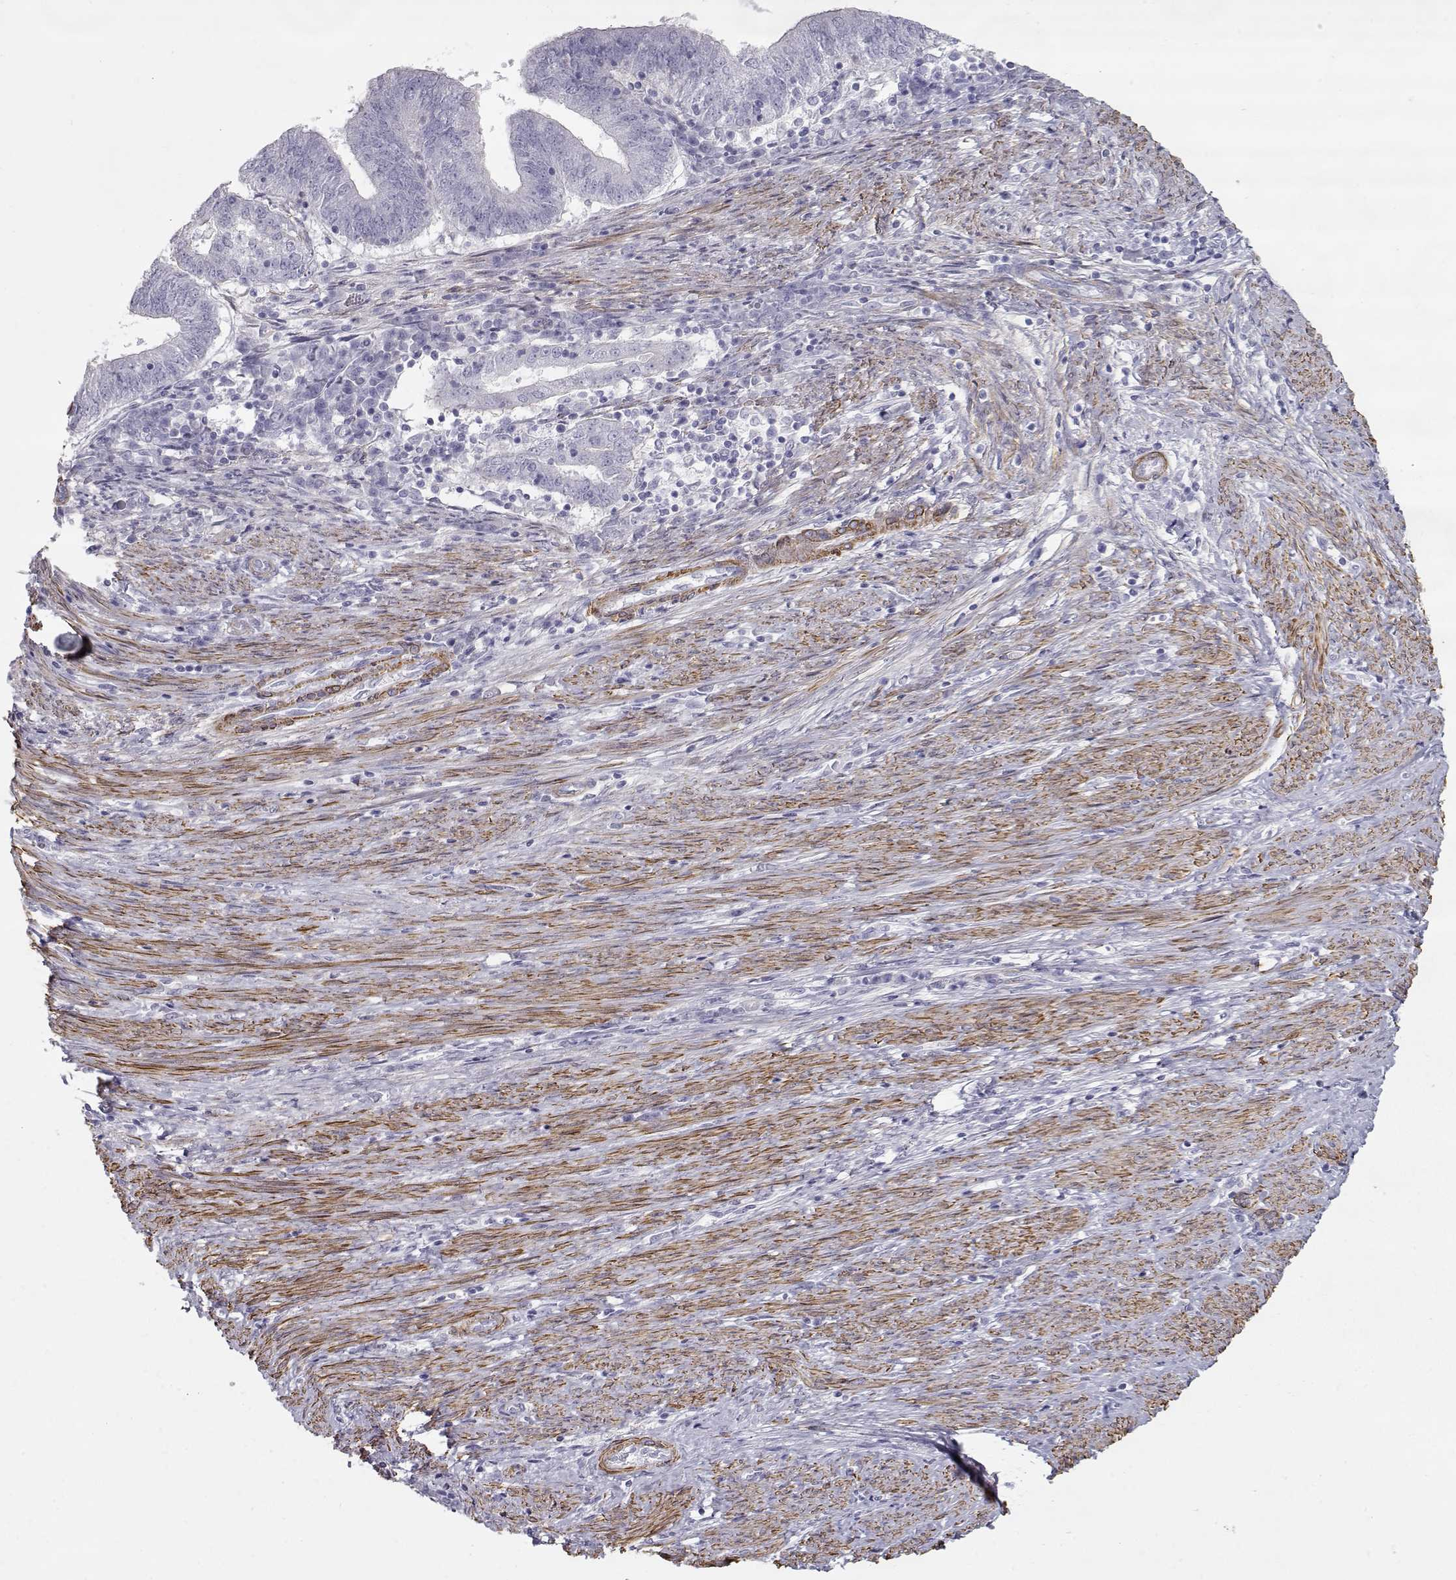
{"staining": {"intensity": "negative", "quantity": "none", "location": "none"}, "tissue": "endometrial cancer", "cell_type": "Tumor cells", "image_type": "cancer", "snomed": [{"axis": "morphology", "description": "Adenocarcinoma, NOS"}, {"axis": "topography", "description": "Endometrium"}], "caption": "There is no significant expression in tumor cells of adenocarcinoma (endometrial).", "gene": "SLITRK3", "patient": {"sex": "female", "age": 82}}